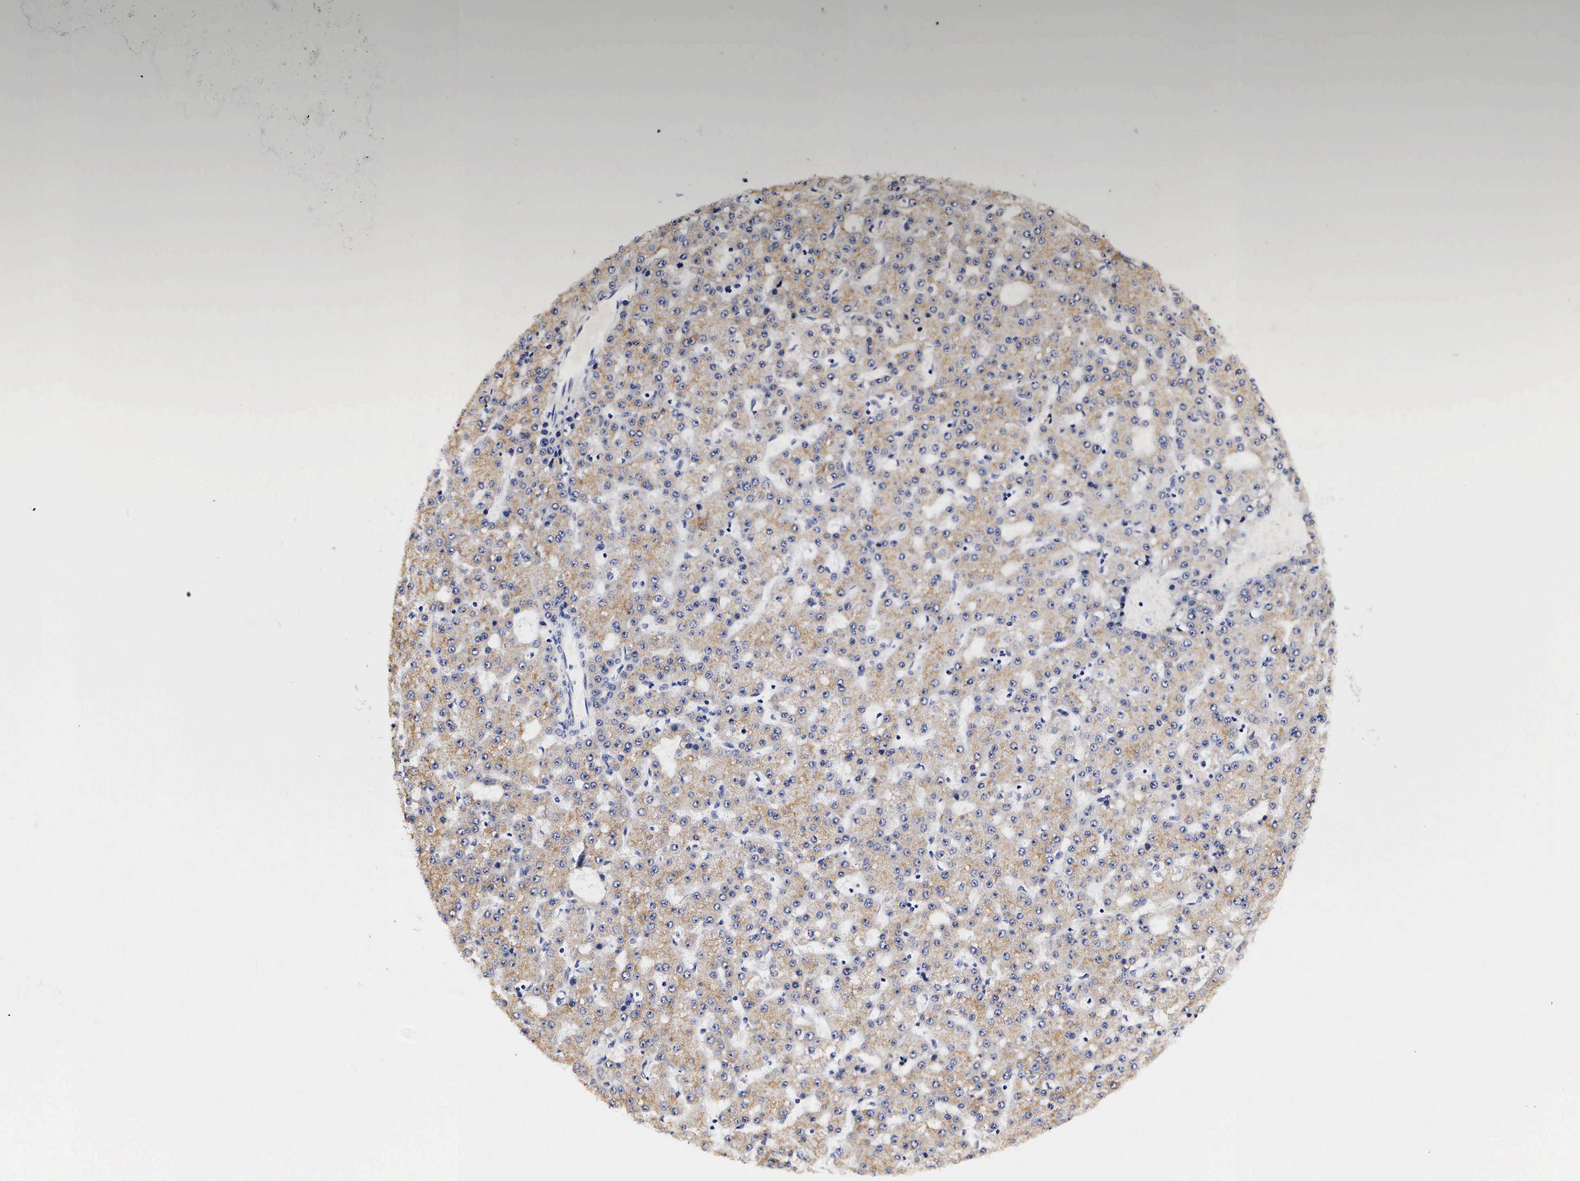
{"staining": {"intensity": "weak", "quantity": ">75%", "location": "cytoplasmic/membranous"}, "tissue": "liver cancer", "cell_type": "Tumor cells", "image_type": "cancer", "snomed": [{"axis": "morphology", "description": "Carcinoma, Hepatocellular, NOS"}, {"axis": "topography", "description": "Liver"}], "caption": "Immunohistochemical staining of human liver cancer demonstrates low levels of weak cytoplasmic/membranous expression in approximately >75% of tumor cells.", "gene": "RNASE6", "patient": {"sex": "male", "age": 47}}